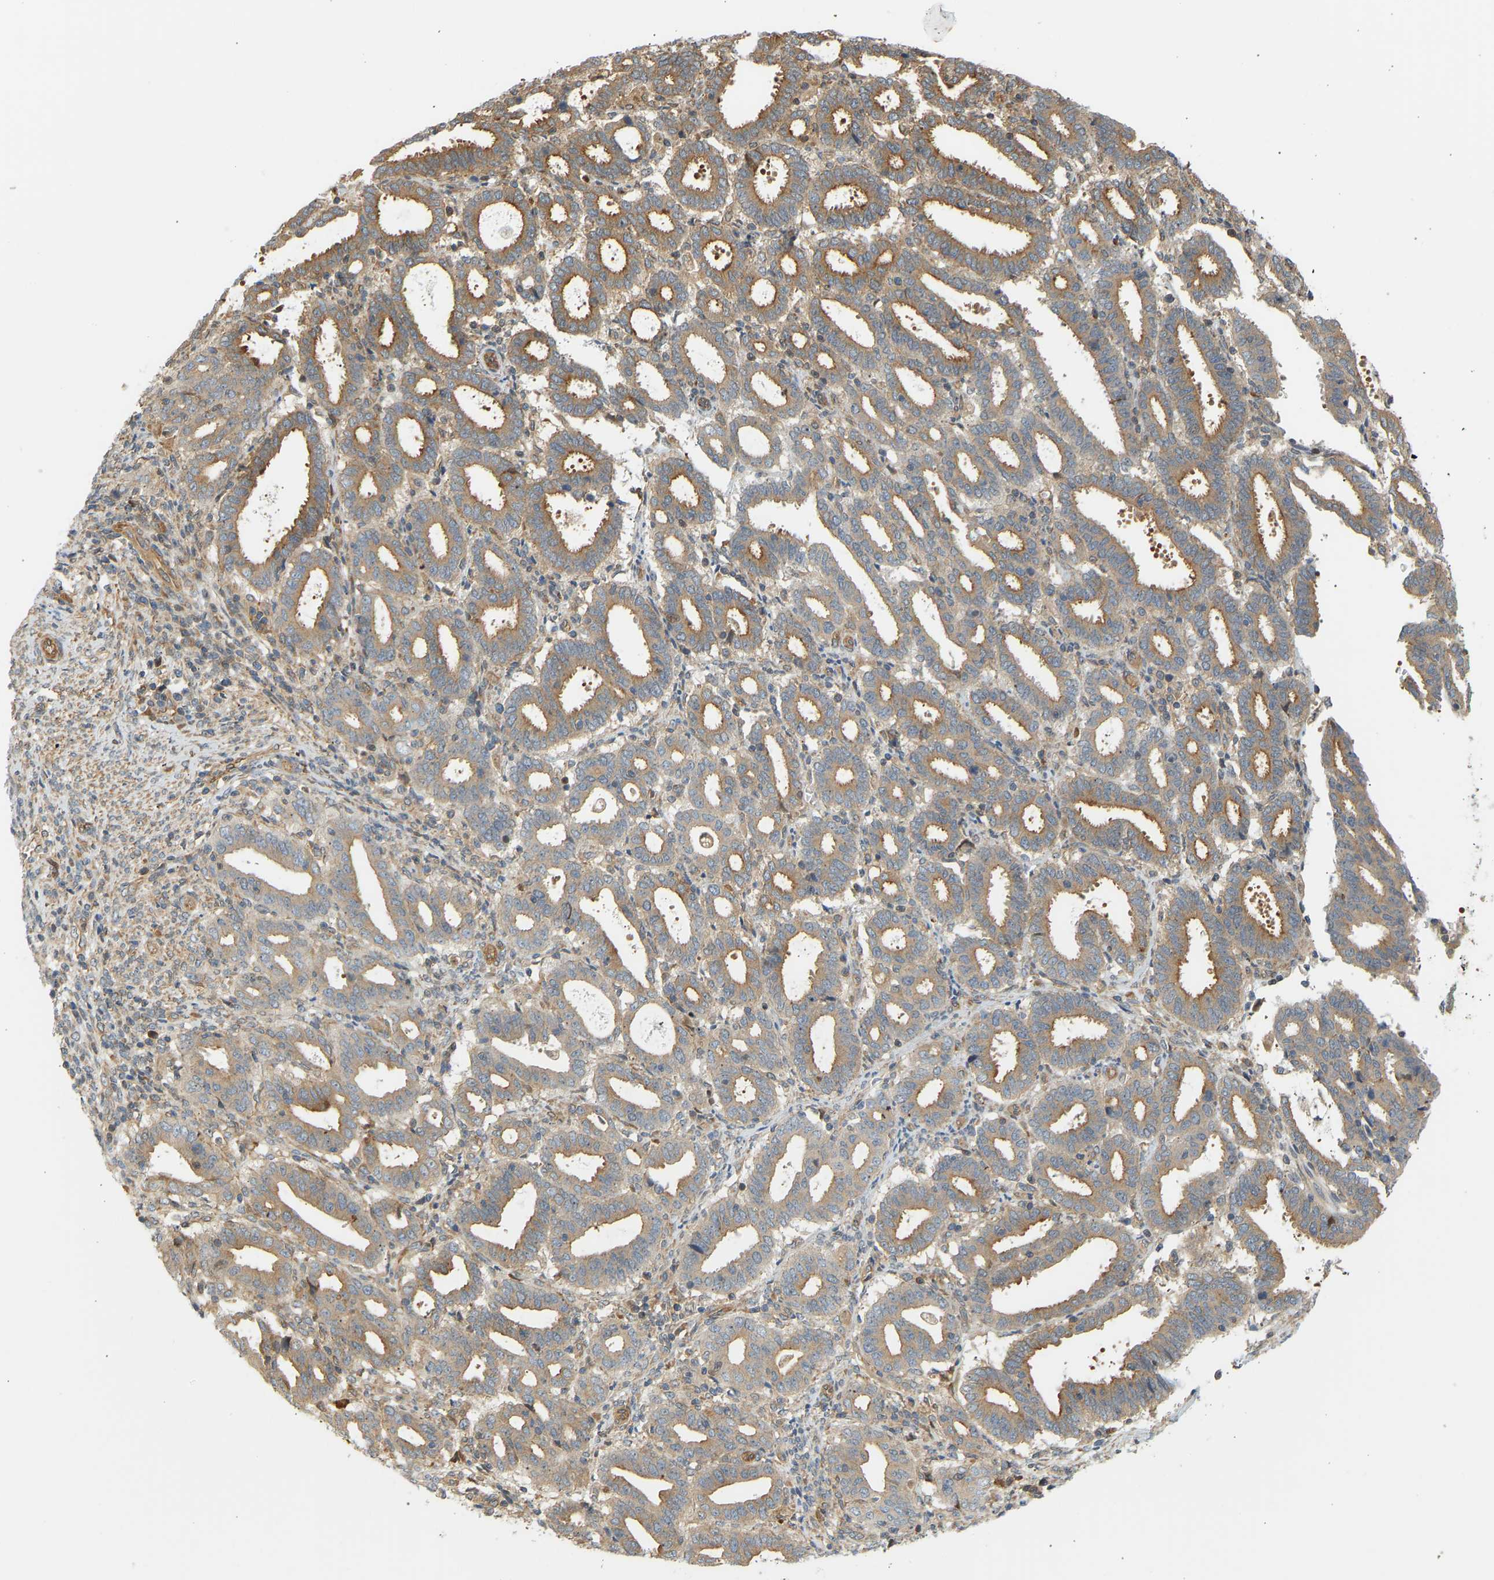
{"staining": {"intensity": "moderate", "quantity": ">75%", "location": "cytoplasmic/membranous"}, "tissue": "endometrial cancer", "cell_type": "Tumor cells", "image_type": "cancer", "snomed": [{"axis": "morphology", "description": "Adenocarcinoma, NOS"}, {"axis": "topography", "description": "Uterus"}], "caption": "Human endometrial cancer stained with a protein marker exhibits moderate staining in tumor cells.", "gene": "CEP57", "patient": {"sex": "female", "age": 83}}